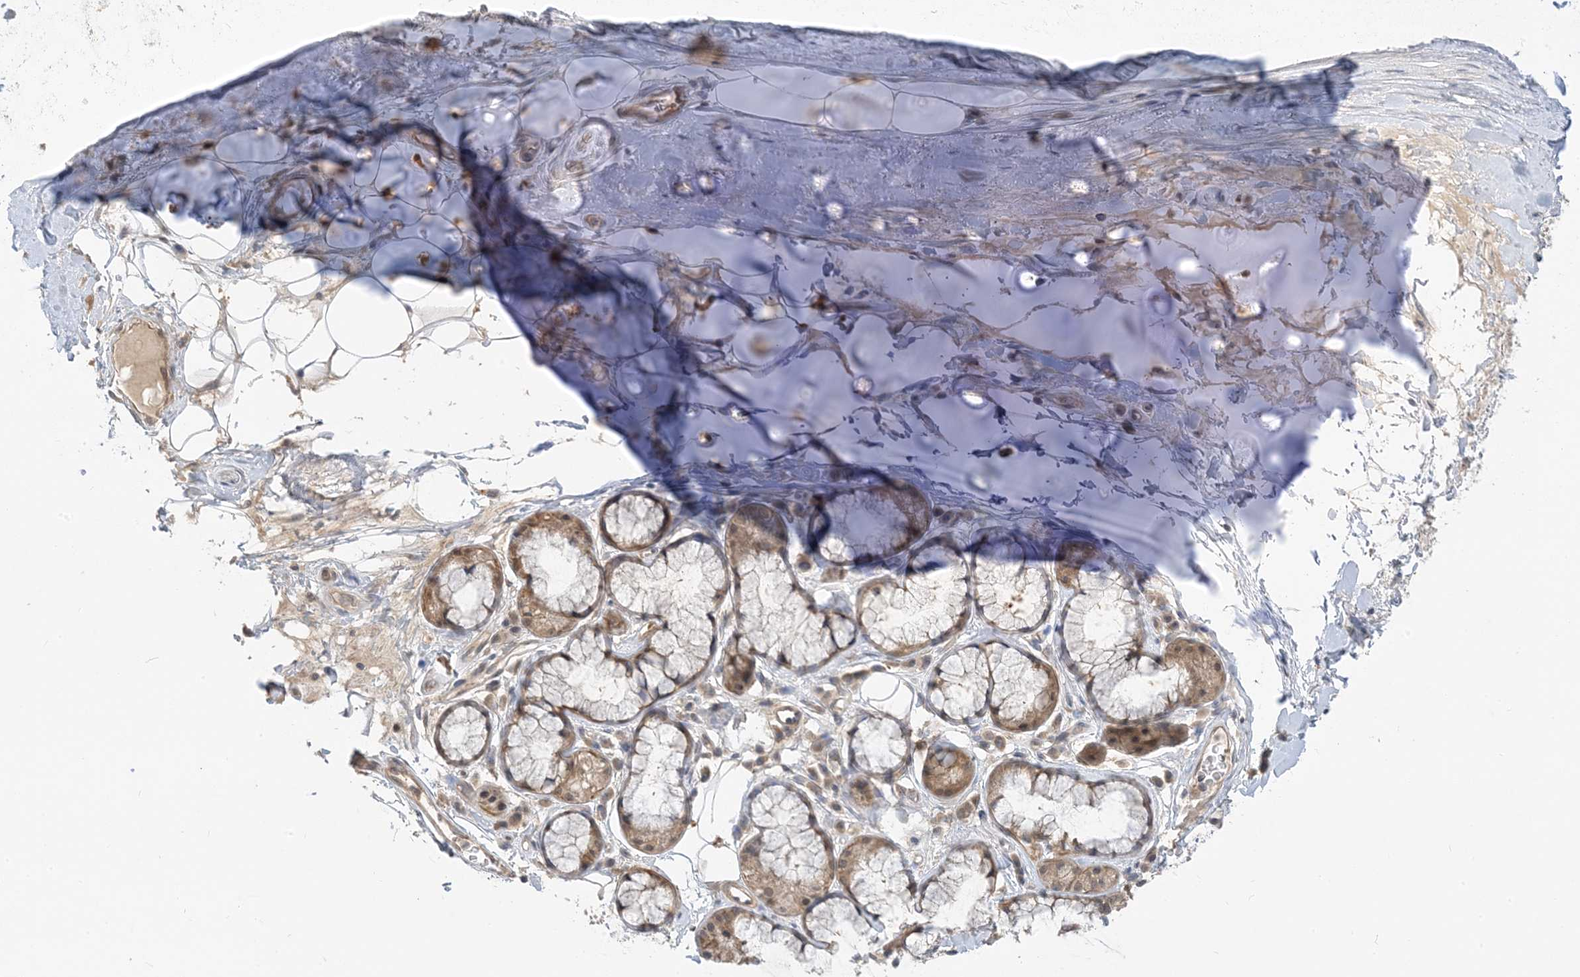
{"staining": {"intensity": "negative", "quantity": "none", "location": "none"}, "tissue": "adipose tissue", "cell_type": "Adipocytes", "image_type": "normal", "snomed": [{"axis": "morphology", "description": "Normal tissue, NOS"}, {"axis": "topography", "description": "Cartilage tissue"}], "caption": "Immunohistochemical staining of normal adipose tissue reveals no significant expression in adipocytes. (DAB immunohistochemistry, high magnification).", "gene": "WDR26", "patient": {"sex": "female", "age": 63}}